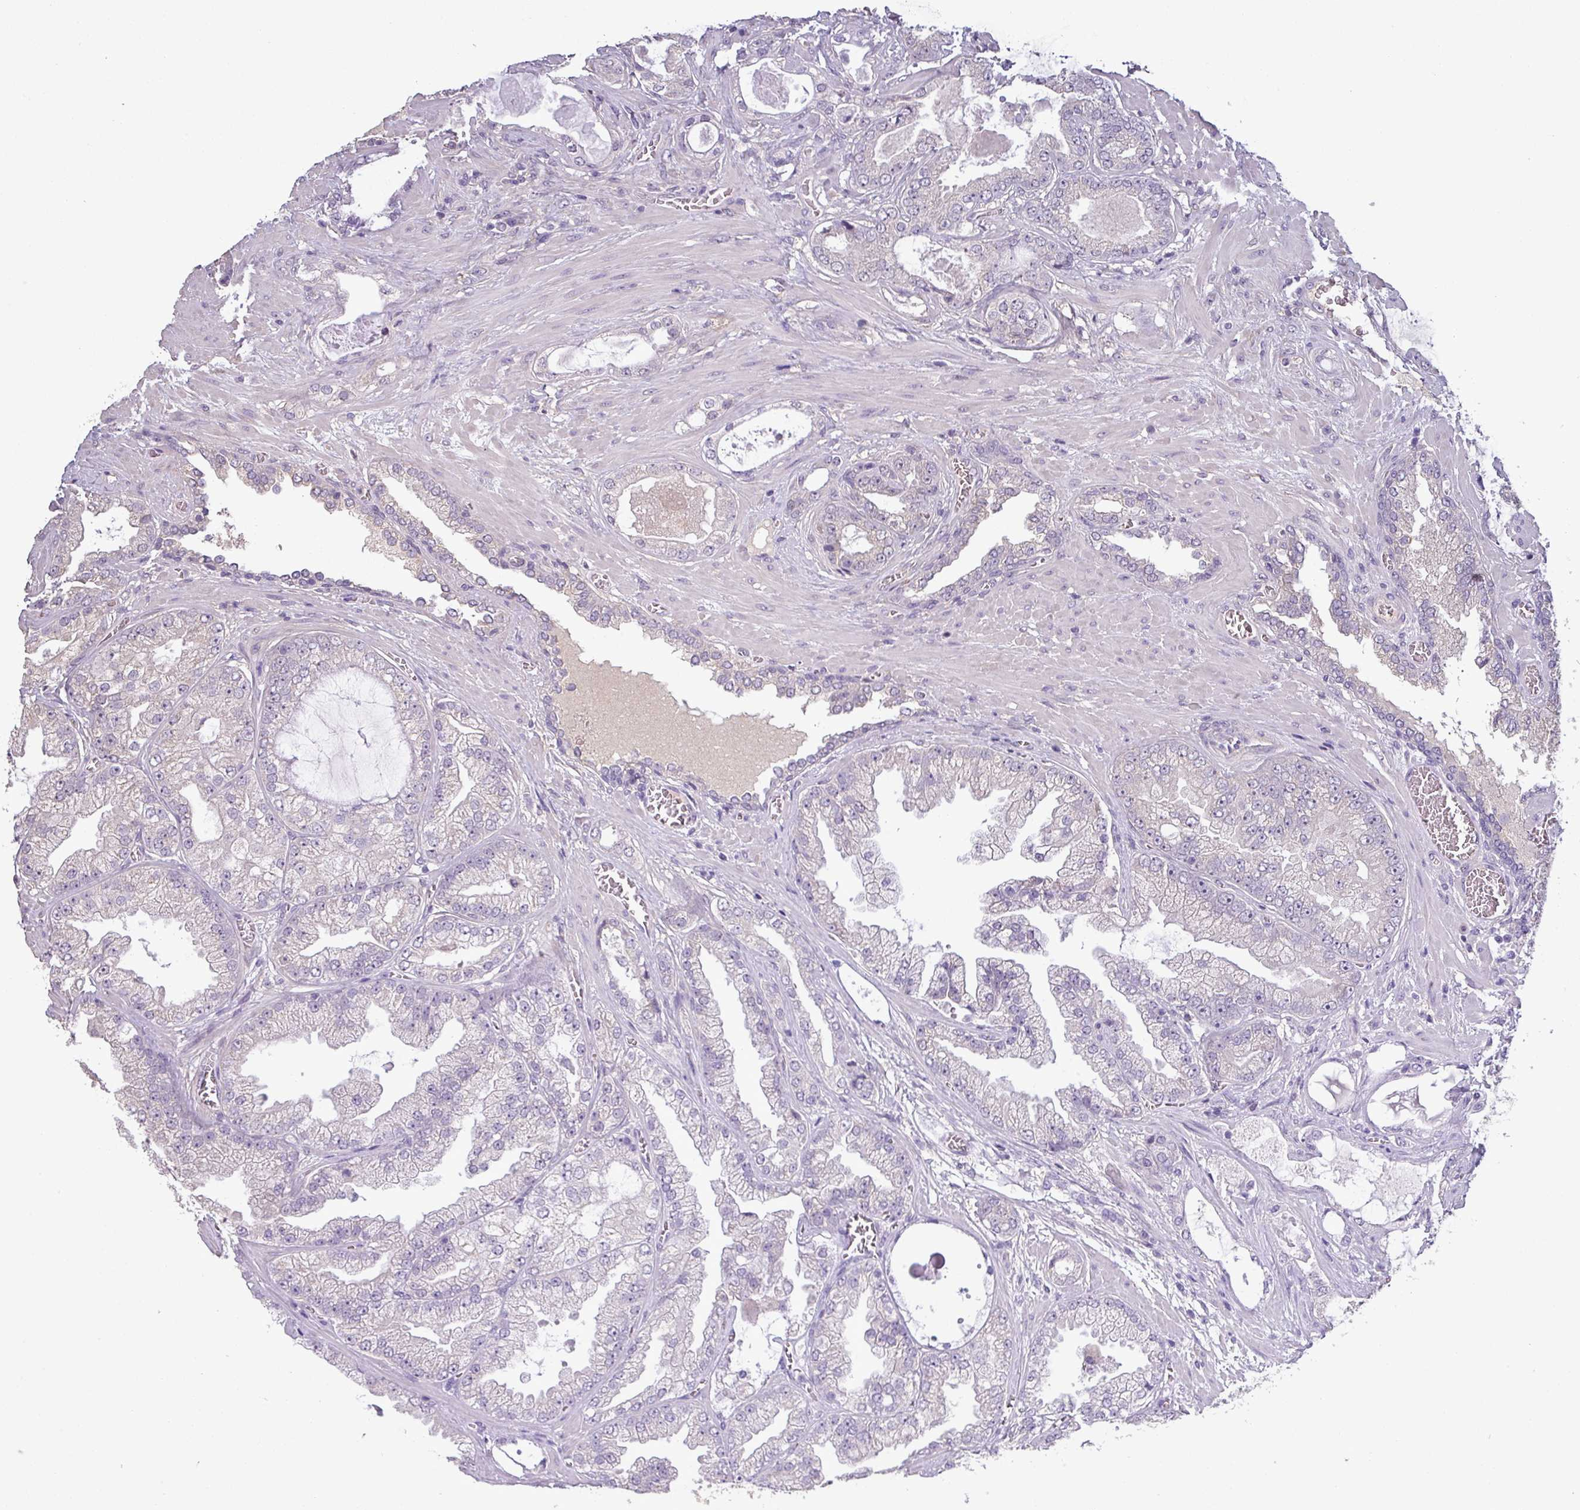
{"staining": {"intensity": "negative", "quantity": "none", "location": "none"}, "tissue": "prostate cancer", "cell_type": "Tumor cells", "image_type": "cancer", "snomed": [{"axis": "morphology", "description": "Adenocarcinoma, Low grade"}, {"axis": "topography", "description": "Prostate"}], "caption": "Immunohistochemical staining of human prostate low-grade adenocarcinoma displays no significant positivity in tumor cells.", "gene": "ISLR", "patient": {"sex": "male", "age": 57}}